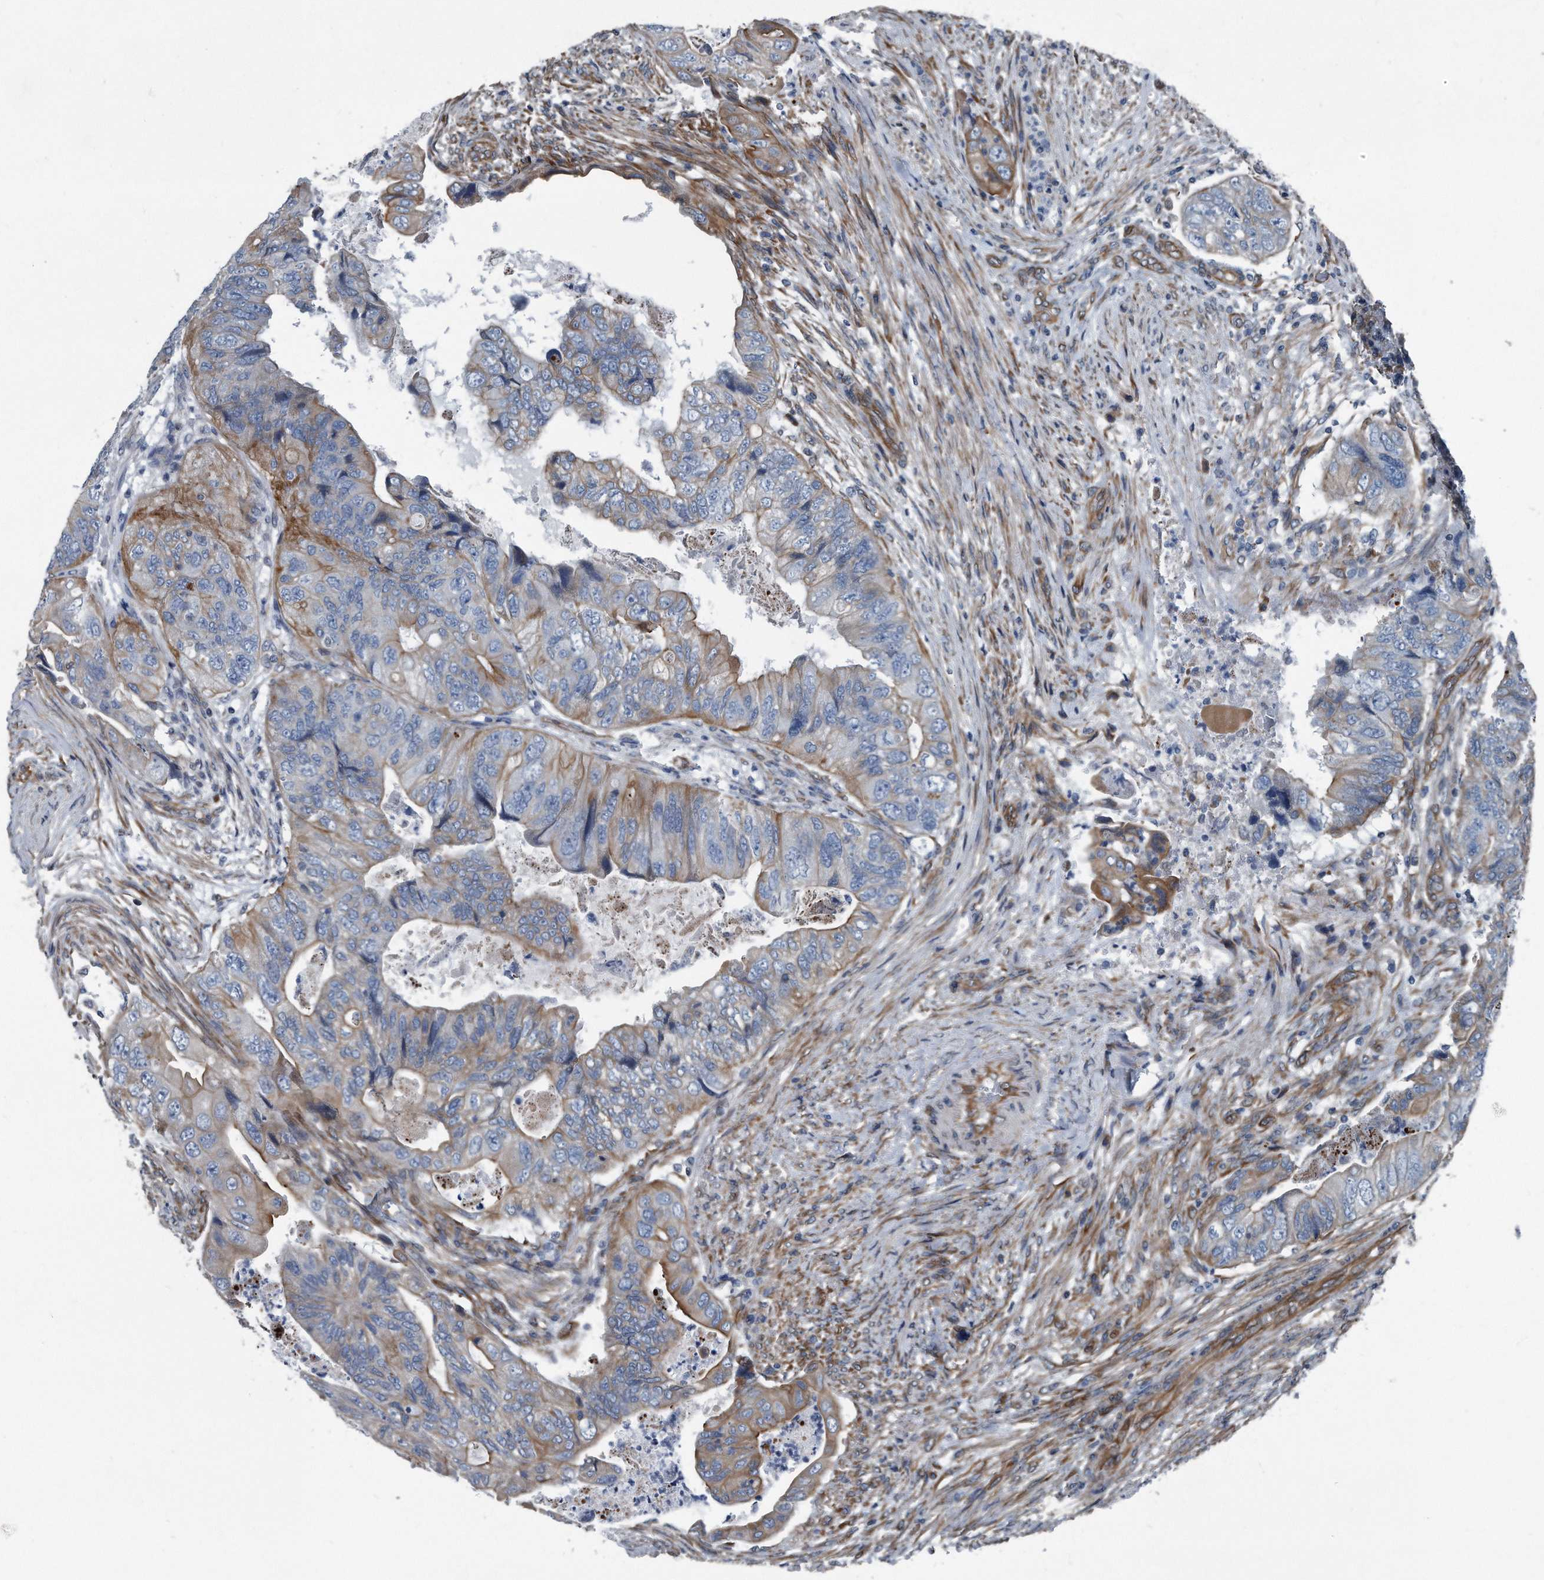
{"staining": {"intensity": "moderate", "quantity": "25%-75%", "location": "cytoplasmic/membranous"}, "tissue": "colorectal cancer", "cell_type": "Tumor cells", "image_type": "cancer", "snomed": [{"axis": "morphology", "description": "Adenocarcinoma, NOS"}, {"axis": "topography", "description": "Rectum"}], "caption": "A high-resolution photomicrograph shows immunohistochemistry staining of adenocarcinoma (colorectal), which shows moderate cytoplasmic/membranous staining in approximately 25%-75% of tumor cells.", "gene": "PLEC", "patient": {"sex": "male", "age": 63}}